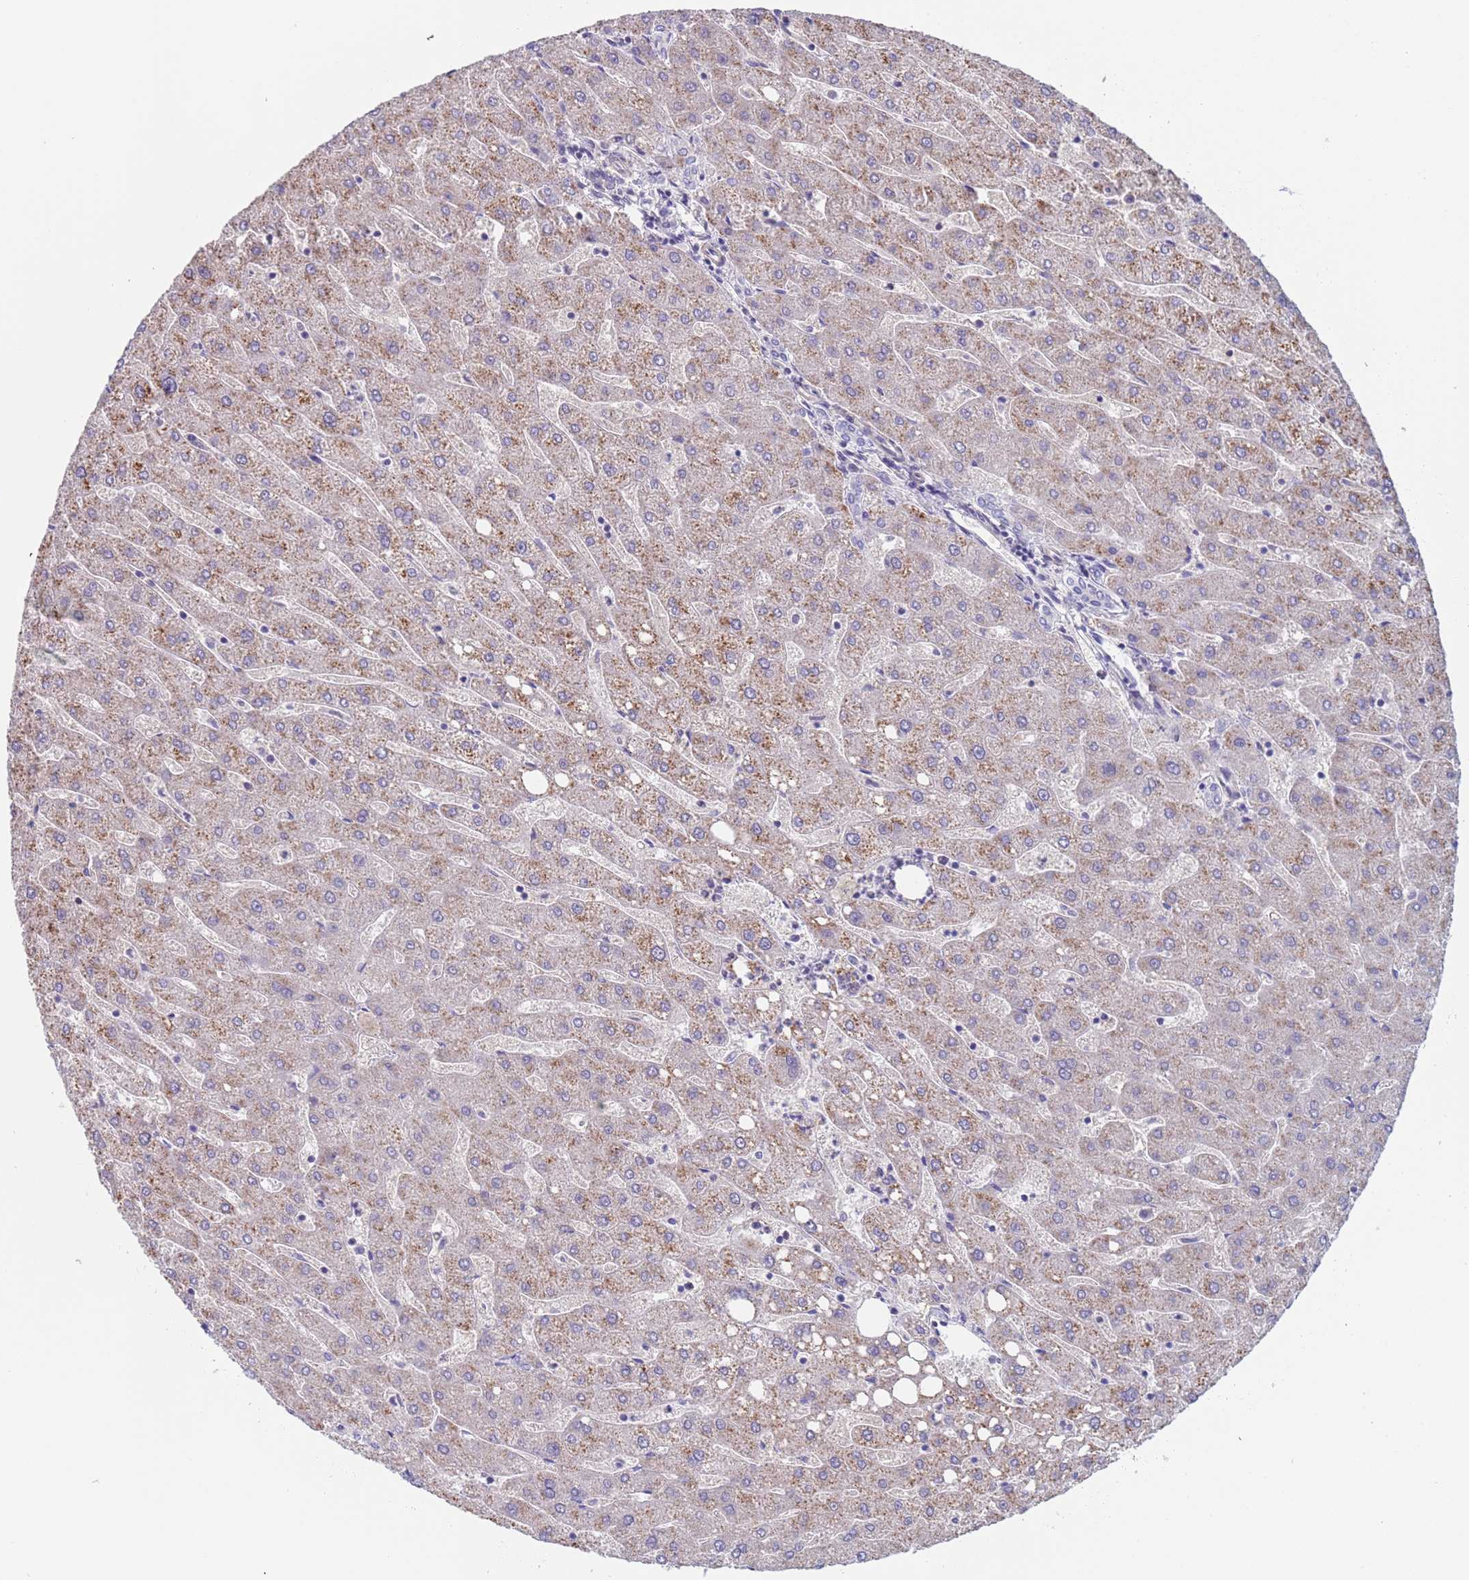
{"staining": {"intensity": "negative", "quantity": "none", "location": "none"}, "tissue": "liver", "cell_type": "Cholangiocytes", "image_type": "normal", "snomed": [{"axis": "morphology", "description": "Normal tissue, NOS"}, {"axis": "topography", "description": "Liver"}], "caption": "This is a image of immunohistochemistry staining of benign liver, which shows no positivity in cholangiocytes. Brightfield microscopy of IHC stained with DAB (brown) and hematoxylin (blue), captured at high magnification.", "gene": "KBTBD3", "patient": {"sex": "male", "age": 67}}